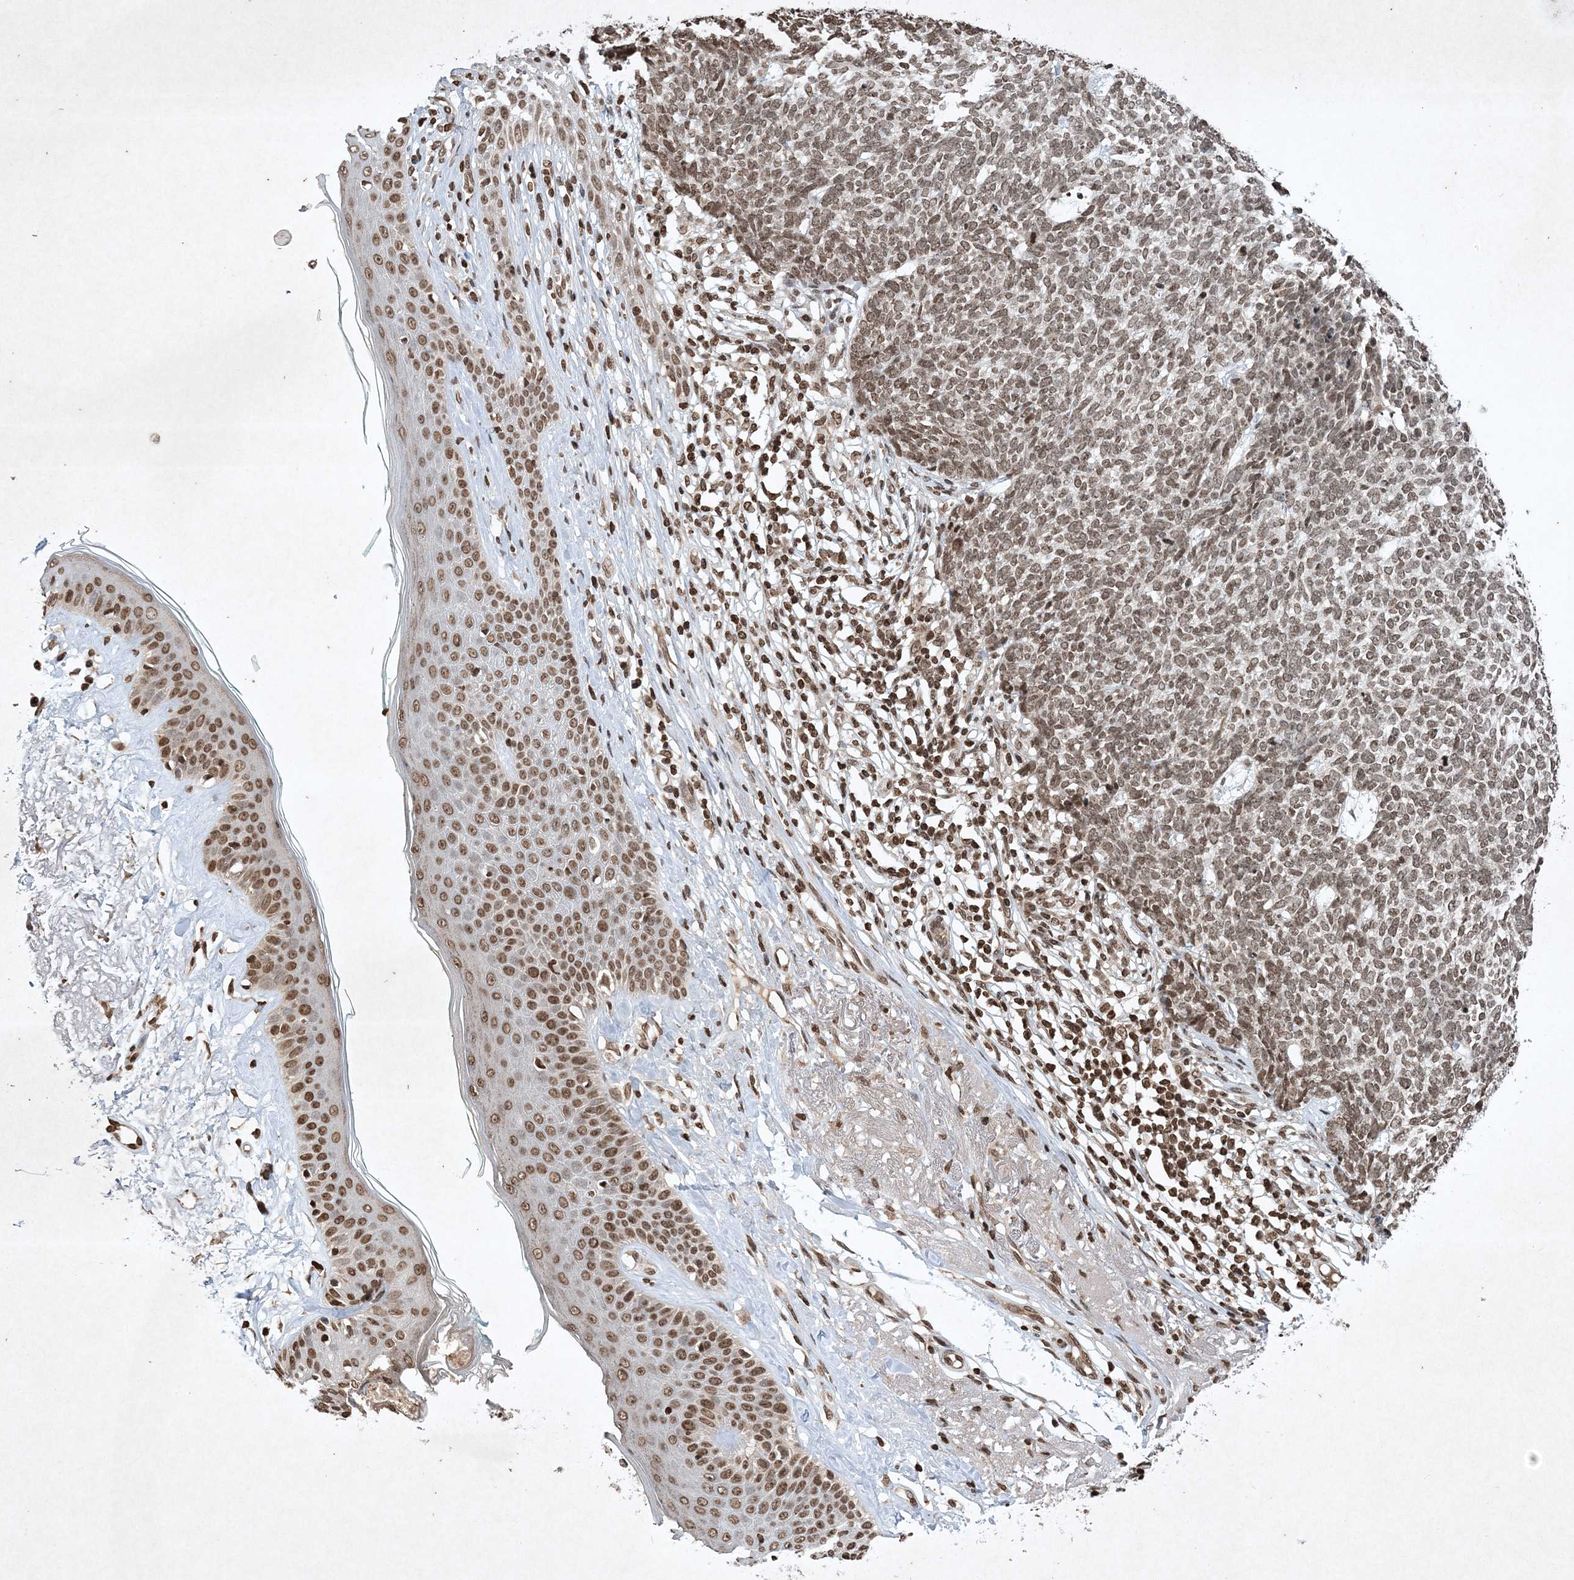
{"staining": {"intensity": "moderate", "quantity": ">75%", "location": "nuclear"}, "tissue": "skin cancer", "cell_type": "Tumor cells", "image_type": "cancer", "snomed": [{"axis": "morphology", "description": "Basal cell carcinoma"}, {"axis": "topography", "description": "Skin"}], "caption": "Protein expression analysis of skin basal cell carcinoma exhibits moderate nuclear staining in approximately >75% of tumor cells. The staining is performed using DAB brown chromogen to label protein expression. The nuclei are counter-stained blue using hematoxylin.", "gene": "NEDD9", "patient": {"sex": "female", "age": 84}}